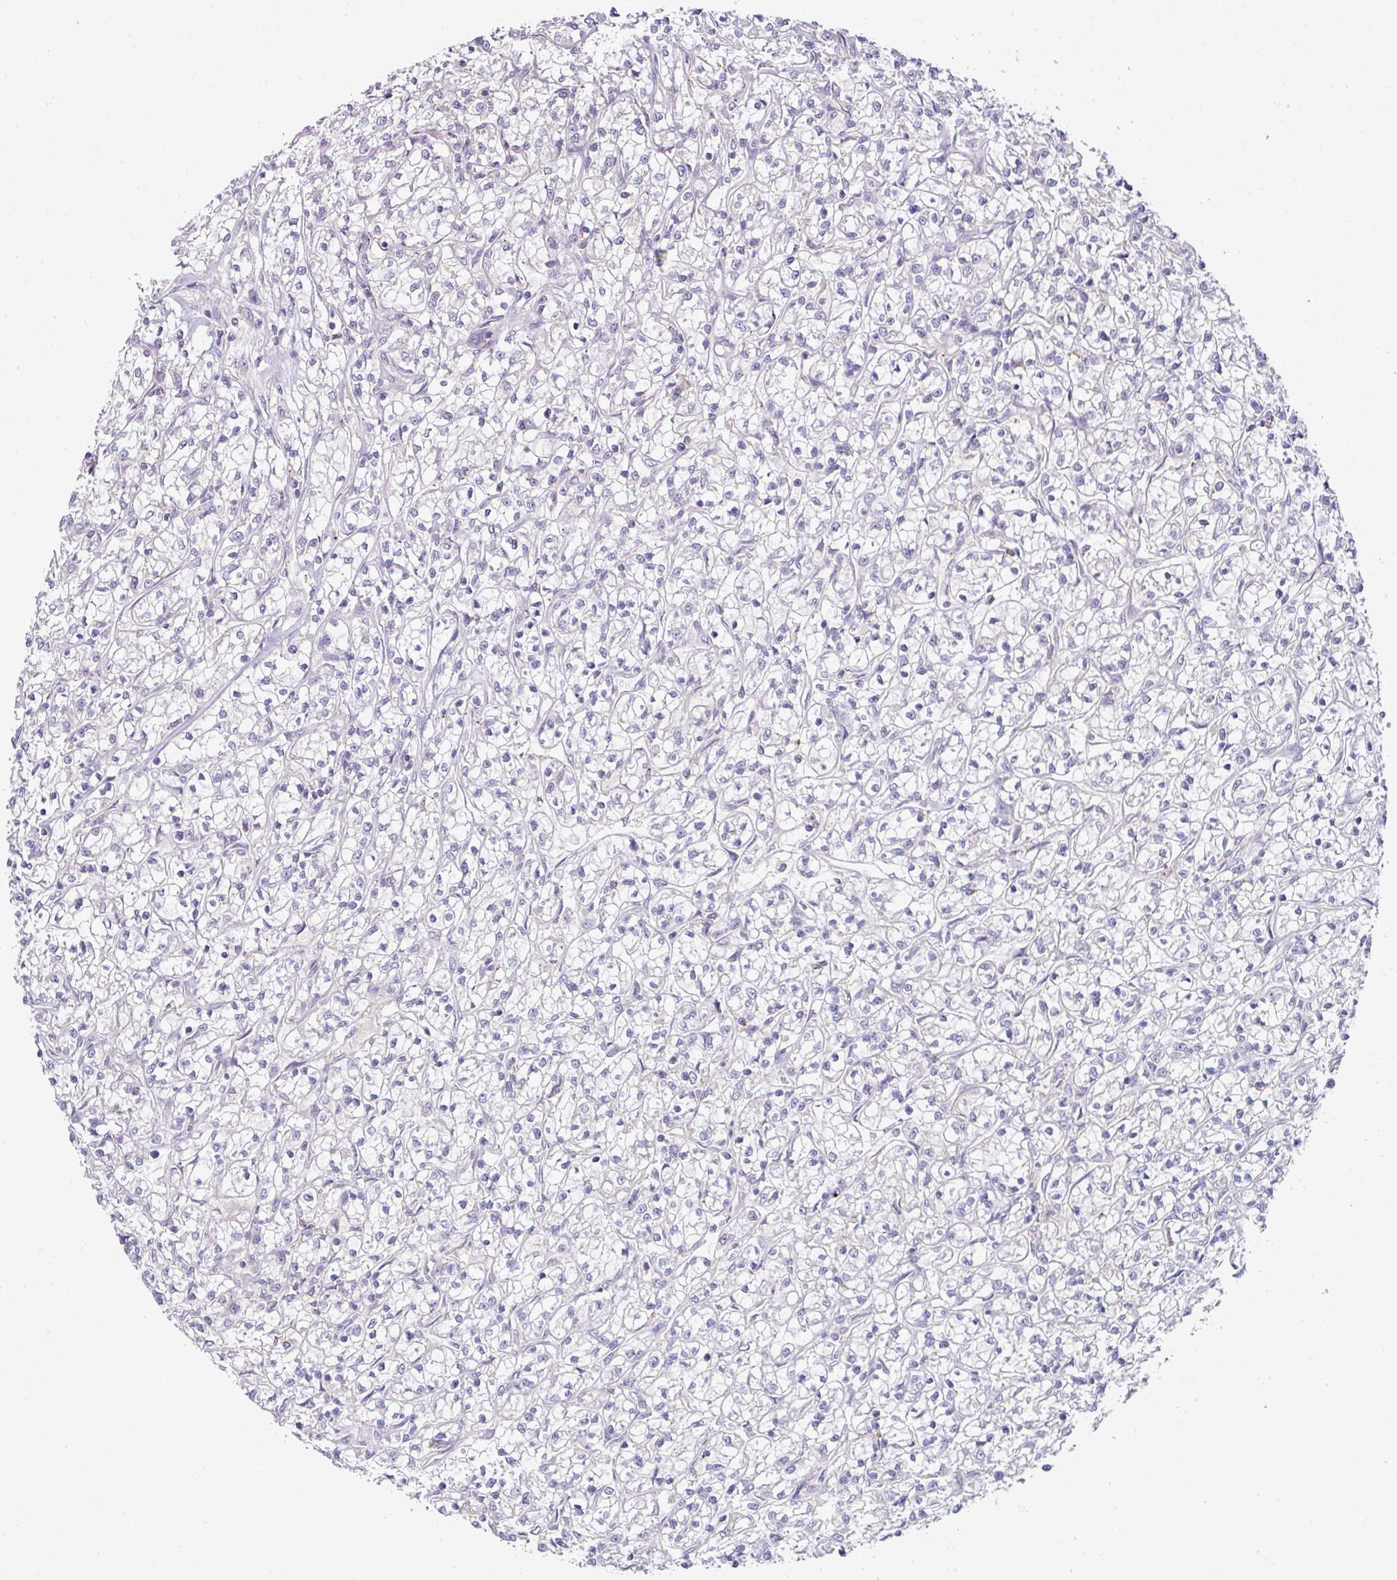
{"staining": {"intensity": "negative", "quantity": "none", "location": "none"}, "tissue": "renal cancer", "cell_type": "Tumor cells", "image_type": "cancer", "snomed": [{"axis": "morphology", "description": "Adenocarcinoma, NOS"}, {"axis": "topography", "description": "Kidney"}], "caption": "Protein analysis of renal adenocarcinoma demonstrates no significant staining in tumor cells.", "gene": "SLAMF6", "patient": {"sex": "female", "age": 59}}